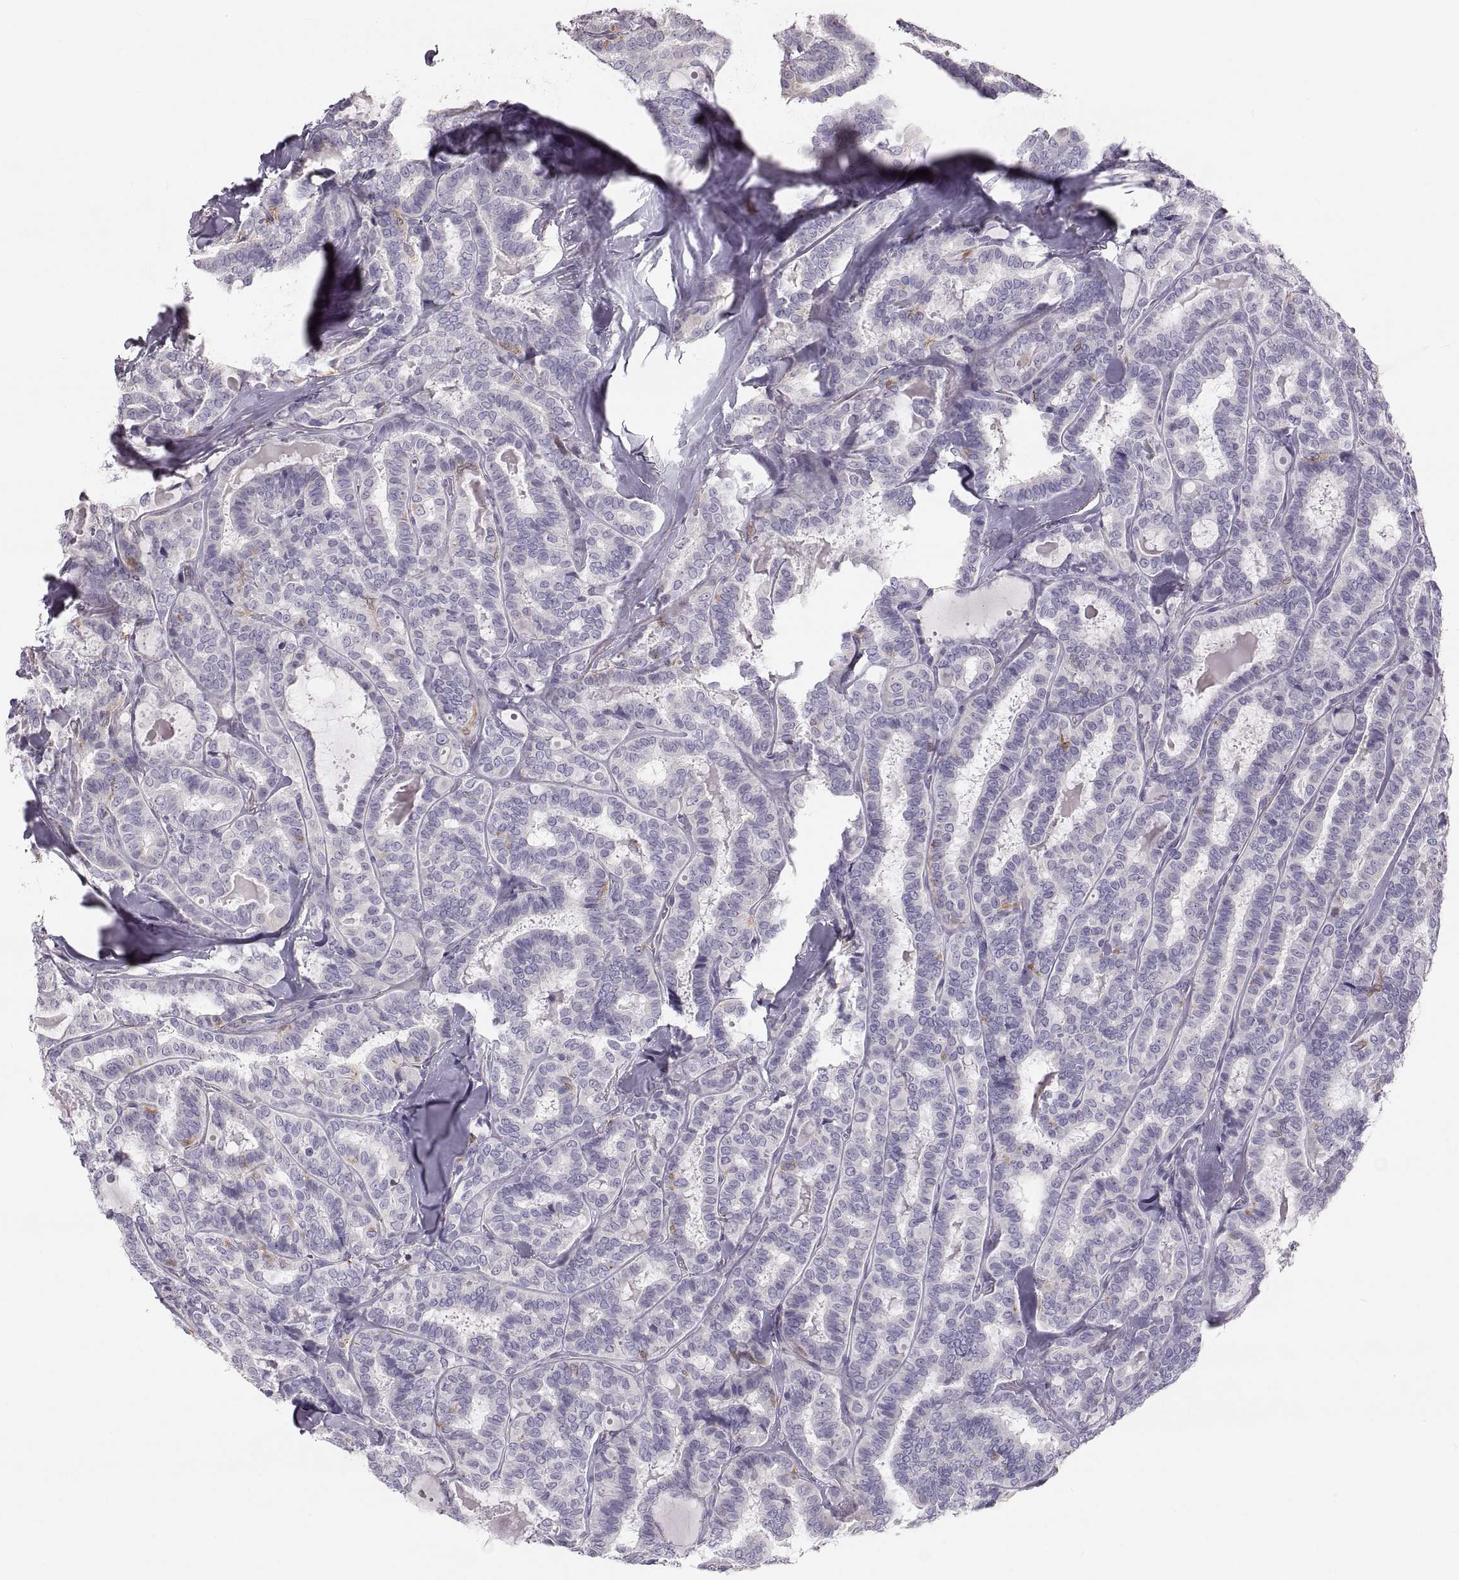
{"staining": {"intensity": "negative", "quantity": "none", "location": "none"}, "tissue": "thyroid cancer", "cell_type": "Tumor cells", "image_type": "cancer", "snomed": [{"axis": "morphology", "description": "Papillary adenocarcinoma, NOS"}, {"axis": "topography", "description": "Thyroid gland"}], "caption": "IHC histopathology image of thyroid cancer (papillary adenocarcinoma) stained for a protein (brown), which reveals no staining in tumor cells.", "gene": "RUNDC3A", "patient": {"sex": "female", "age": 39}}